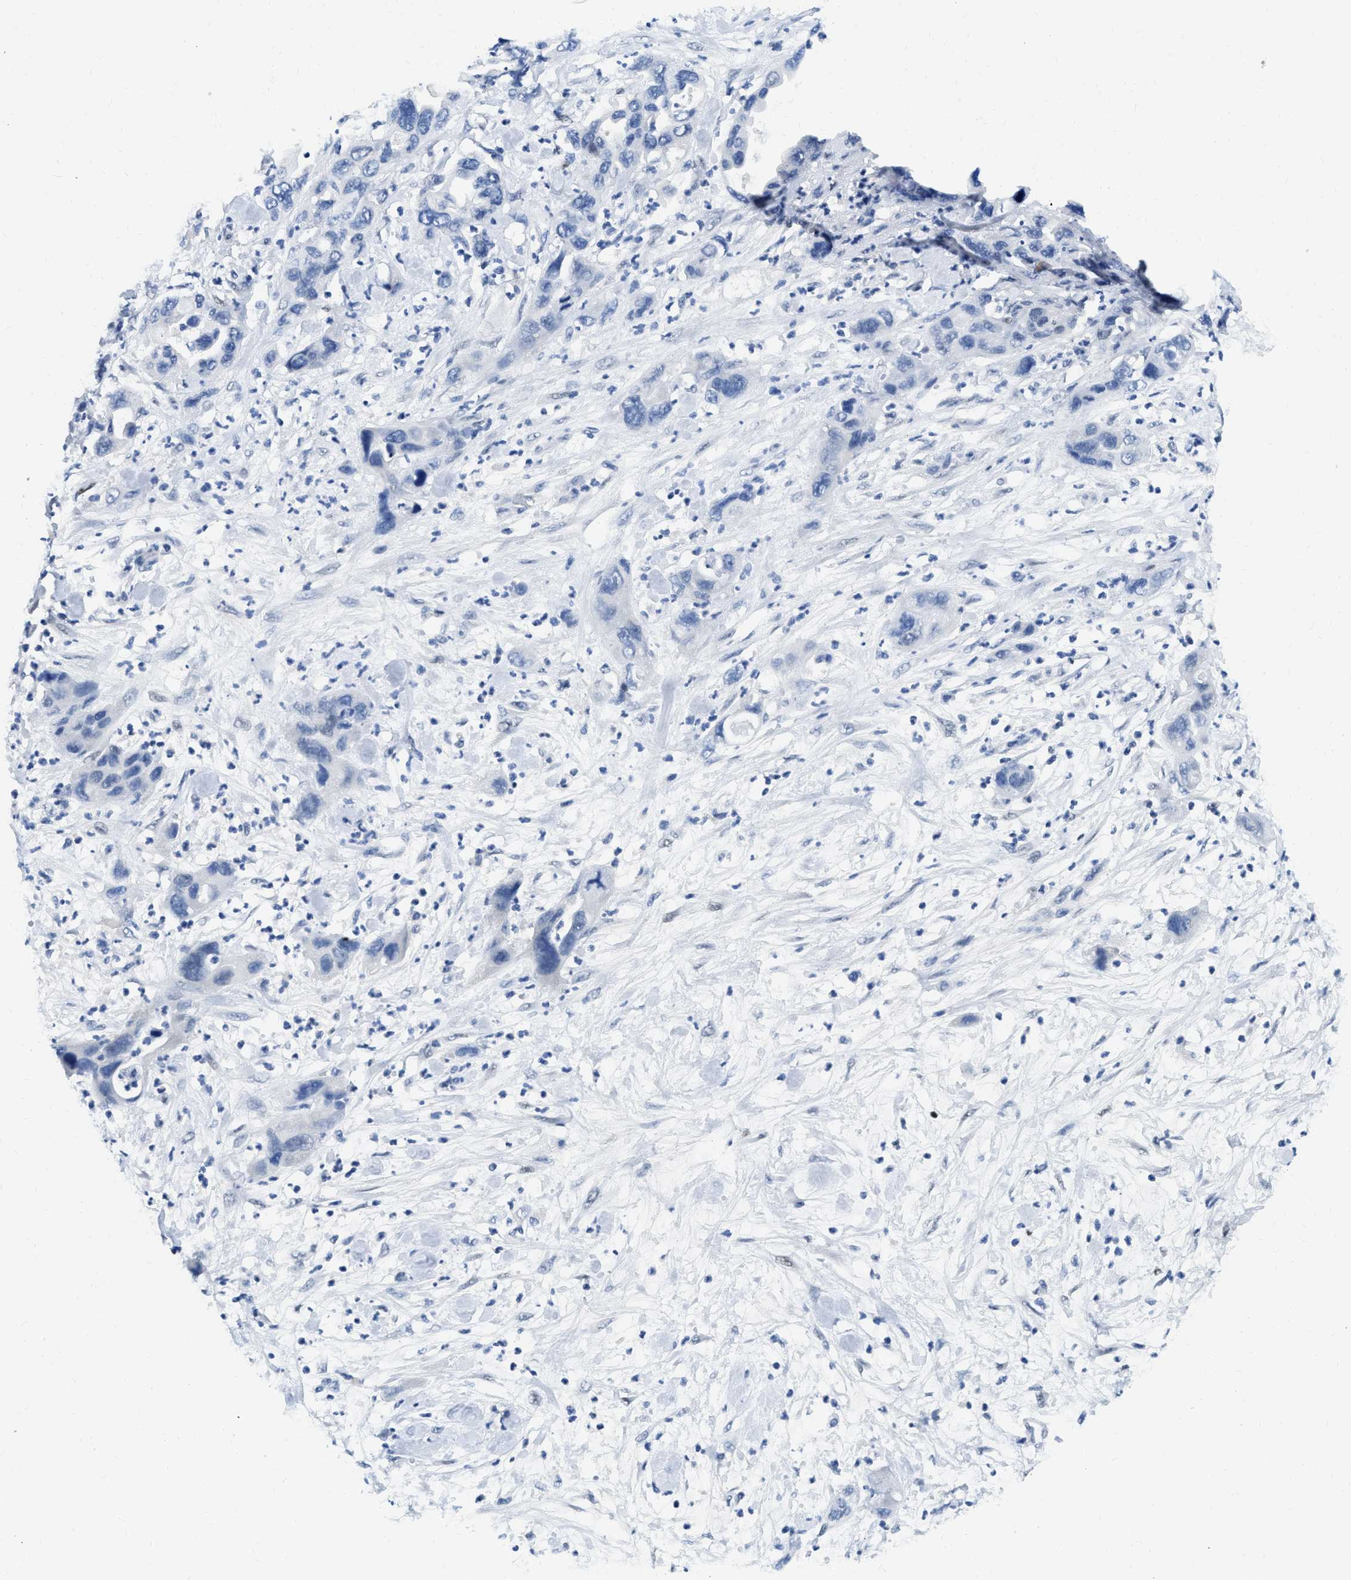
{"staining": {"intensity": "negative", "quantity": "none", "location": "none"}, "tissue": "pancreatic cancer", "cell_type": "Tumor cells", "image_type": "cancer", "snomed": [{"axis": "morphology", "description": "Adenocarcinoma, NOS"}, {"axis": "topography", "description": "Pancreas"}], "caption": "Pancreatic cancer stained for a protein using immunohistochemistry shows no expression tumor cells.", "gene": "TCF7", "patient": {"sex": "female", "age": 71}}